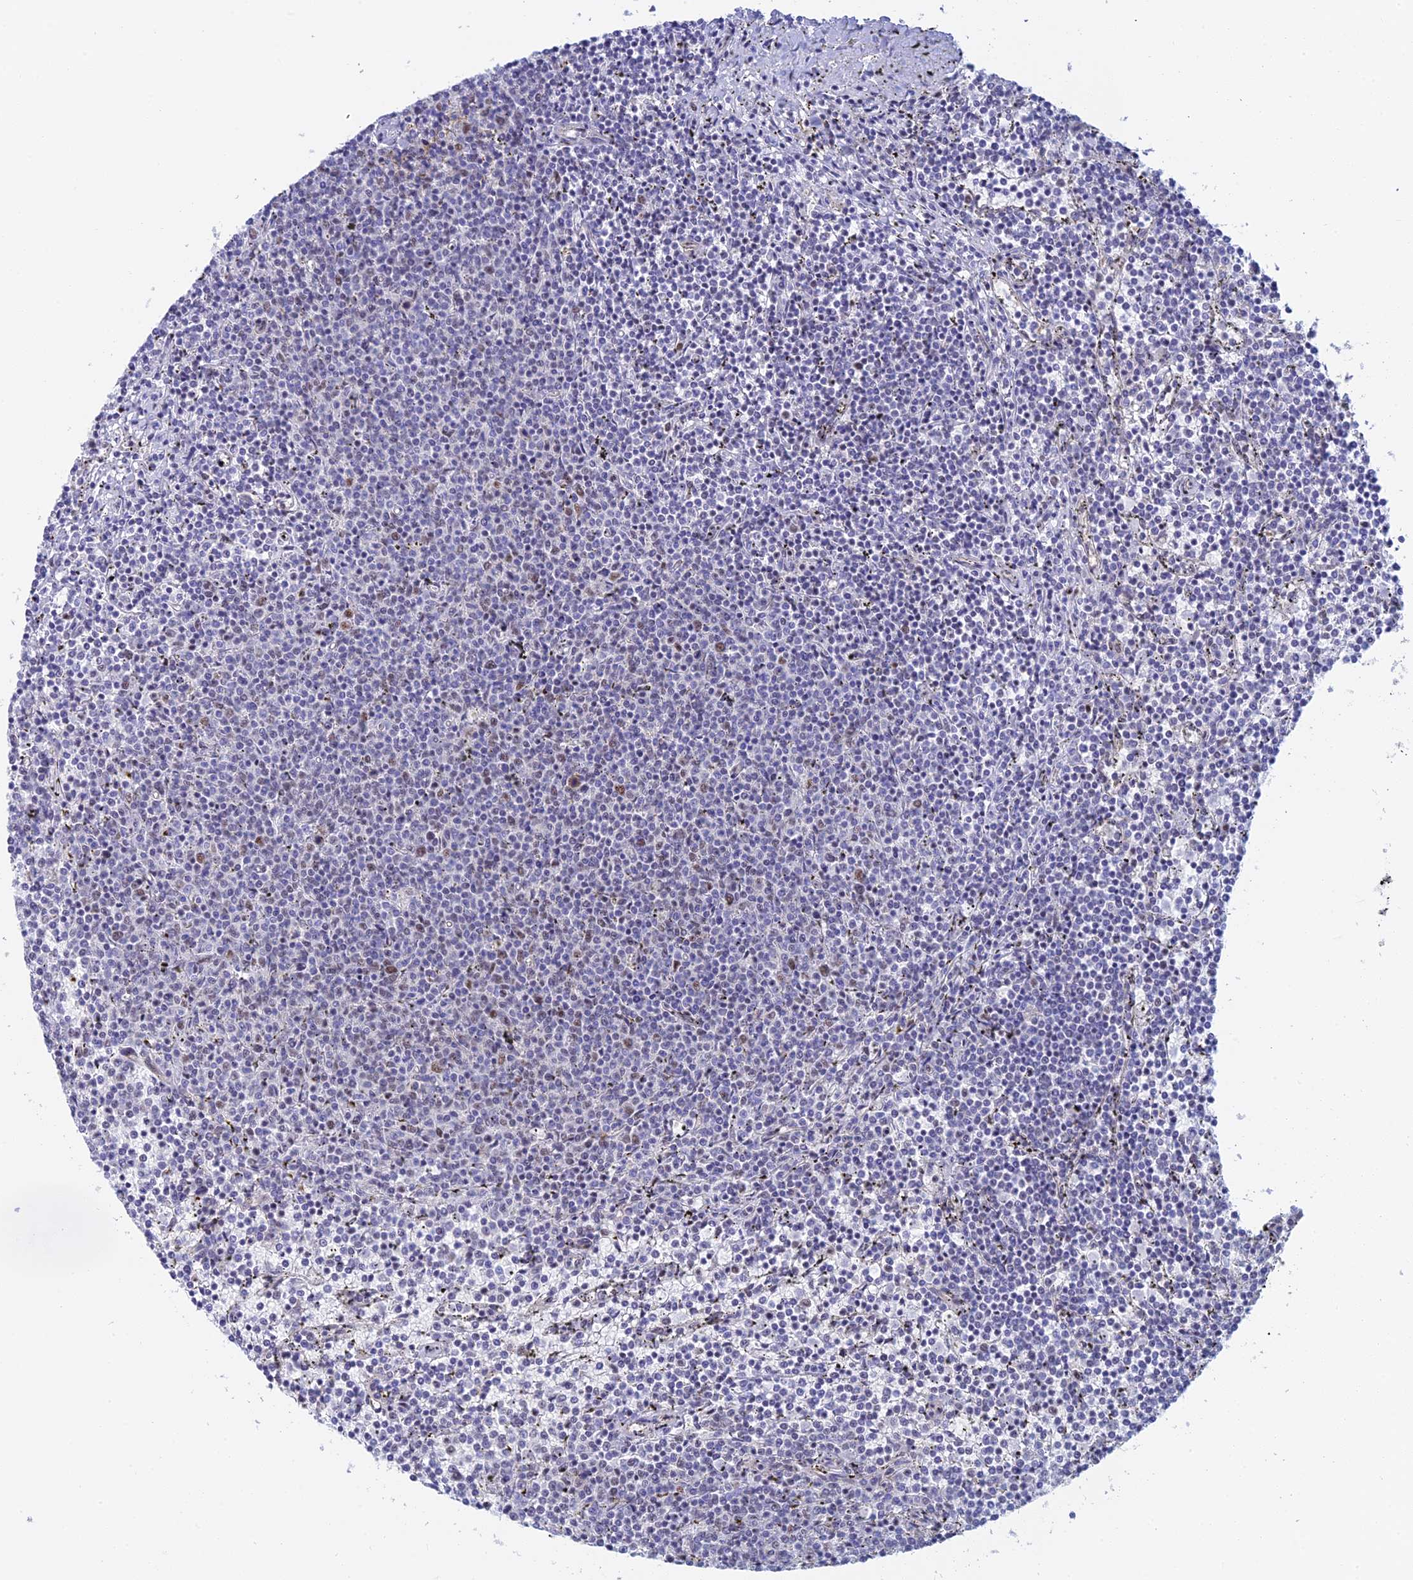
{"staining": {"intensity": "weak", "quantity": "<25%", "location": "nuclear"}, "tissue": "lymphoma", "cell_type": "Tumor cells", "image_type": "cancer", "snomed": [{"axis": "morphology", "description": "Malignant lymphoma, non-Hodgkin's type, Low grade"}, {"axis": "topography", "description": "Spleen"}], "caption": "Tumor cells show no significant positivity in low-grade malignant lymphoma, non-Hodgkin's type. (DAB IHC visualized using brightfield microscopy, high magnification).", "gene": "CFAP92", "patient": {"sex": "female", "age": 50}}